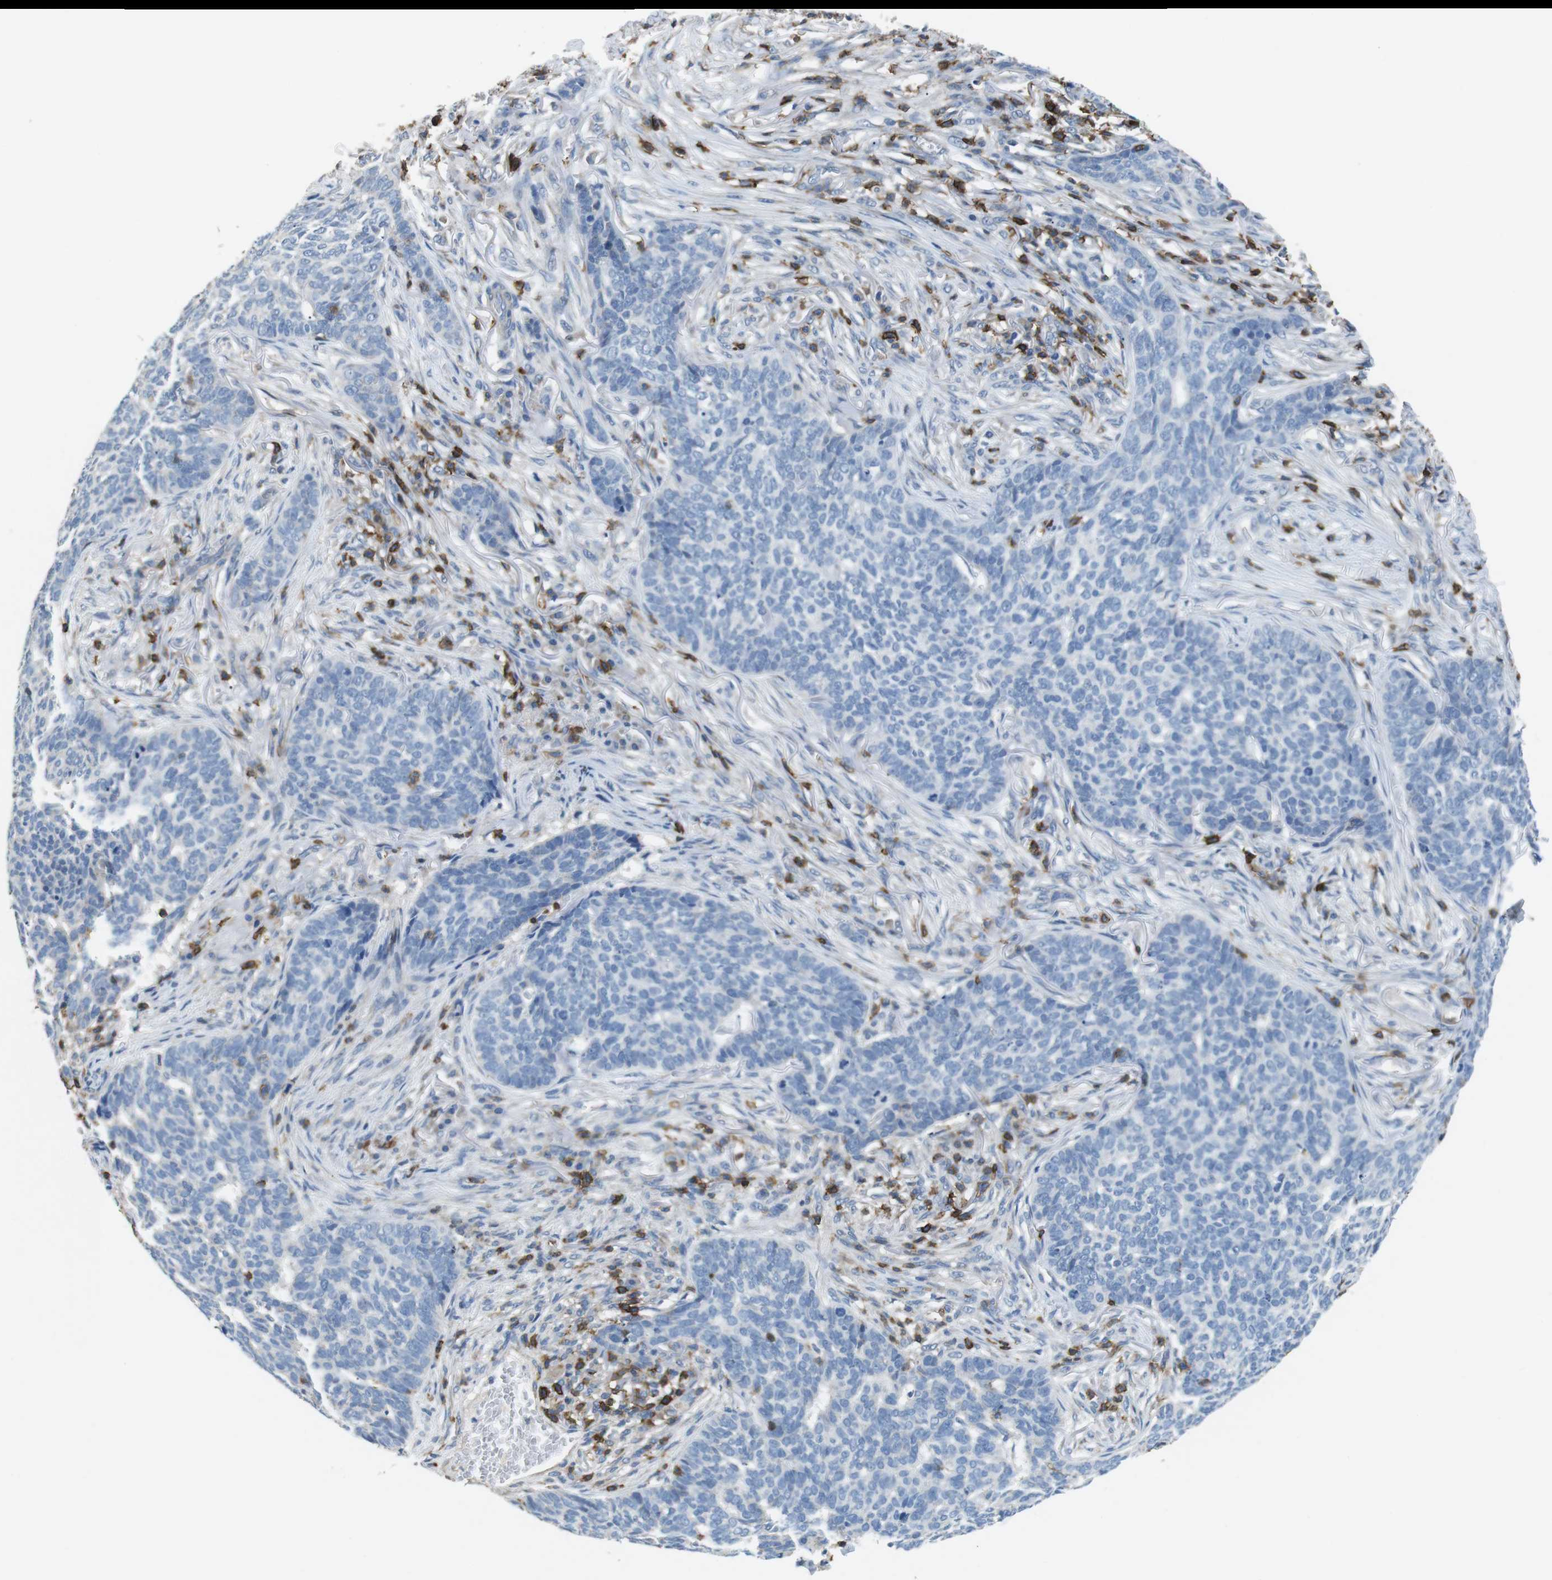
{"staining": {"intensity": "negative", "quantity": "none", "location": "none"}, "tissue": "skin cancer", "cell_type": "Tumor cells", "image_type": "cancer", "snomed": [{"axis": "morphology", "description": "Basal cell carcinoma"}, {"axis": "topography", "description": "Skin"}], "caption": "Immunohistochemistry histopathology image of neoplastic tissue: human skin basal cell carcinoma stained with DAB (3,3'-diaminobenzidine) demonstrates no significant protein expression in tumor cells.", "gene": "CD6", "patient": {"sex": "male", "age": 85}}